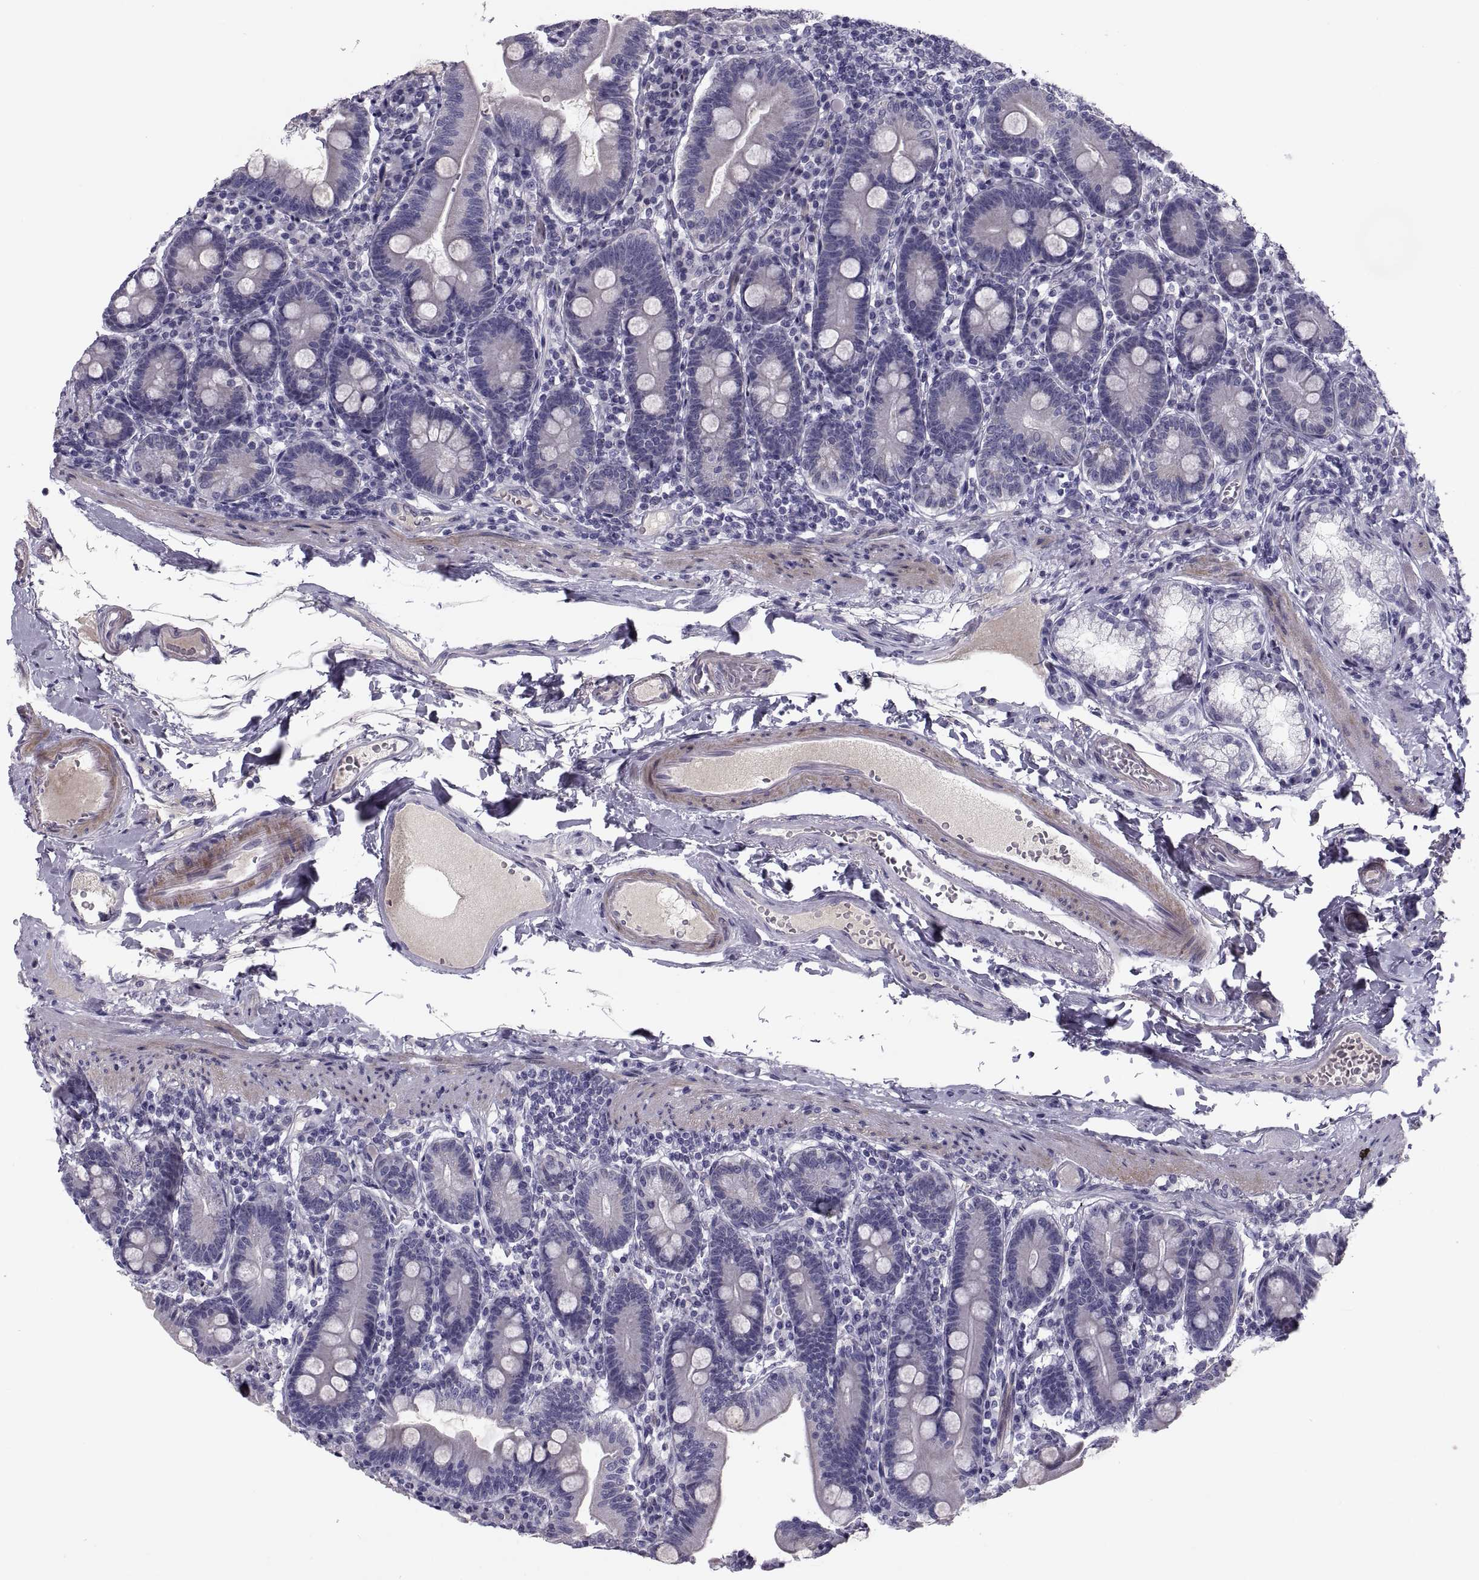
{"staining": {"intensity": "negative", "quantity": "none", "location": "none"}, "tissue": "duodenum", "cell_type": "Glandular cells", "image_type": "normal", "snomed": [{"axis": "morphology", "description": "Normal tissue, NOS"}, {"axis": "topography", "description": "Duodenum"}], "caption": "Immunohistochemistry (IHC) image of benign duodenum: human duodenum stained with DAB reveals no significant protein expression in glandular cells. (DAB (3,3'-diaminobenzidine) IHC with hematoxylin counter stain).", "gene": "PDZRN4", "patient": {"sex": "female", "age": 67}}